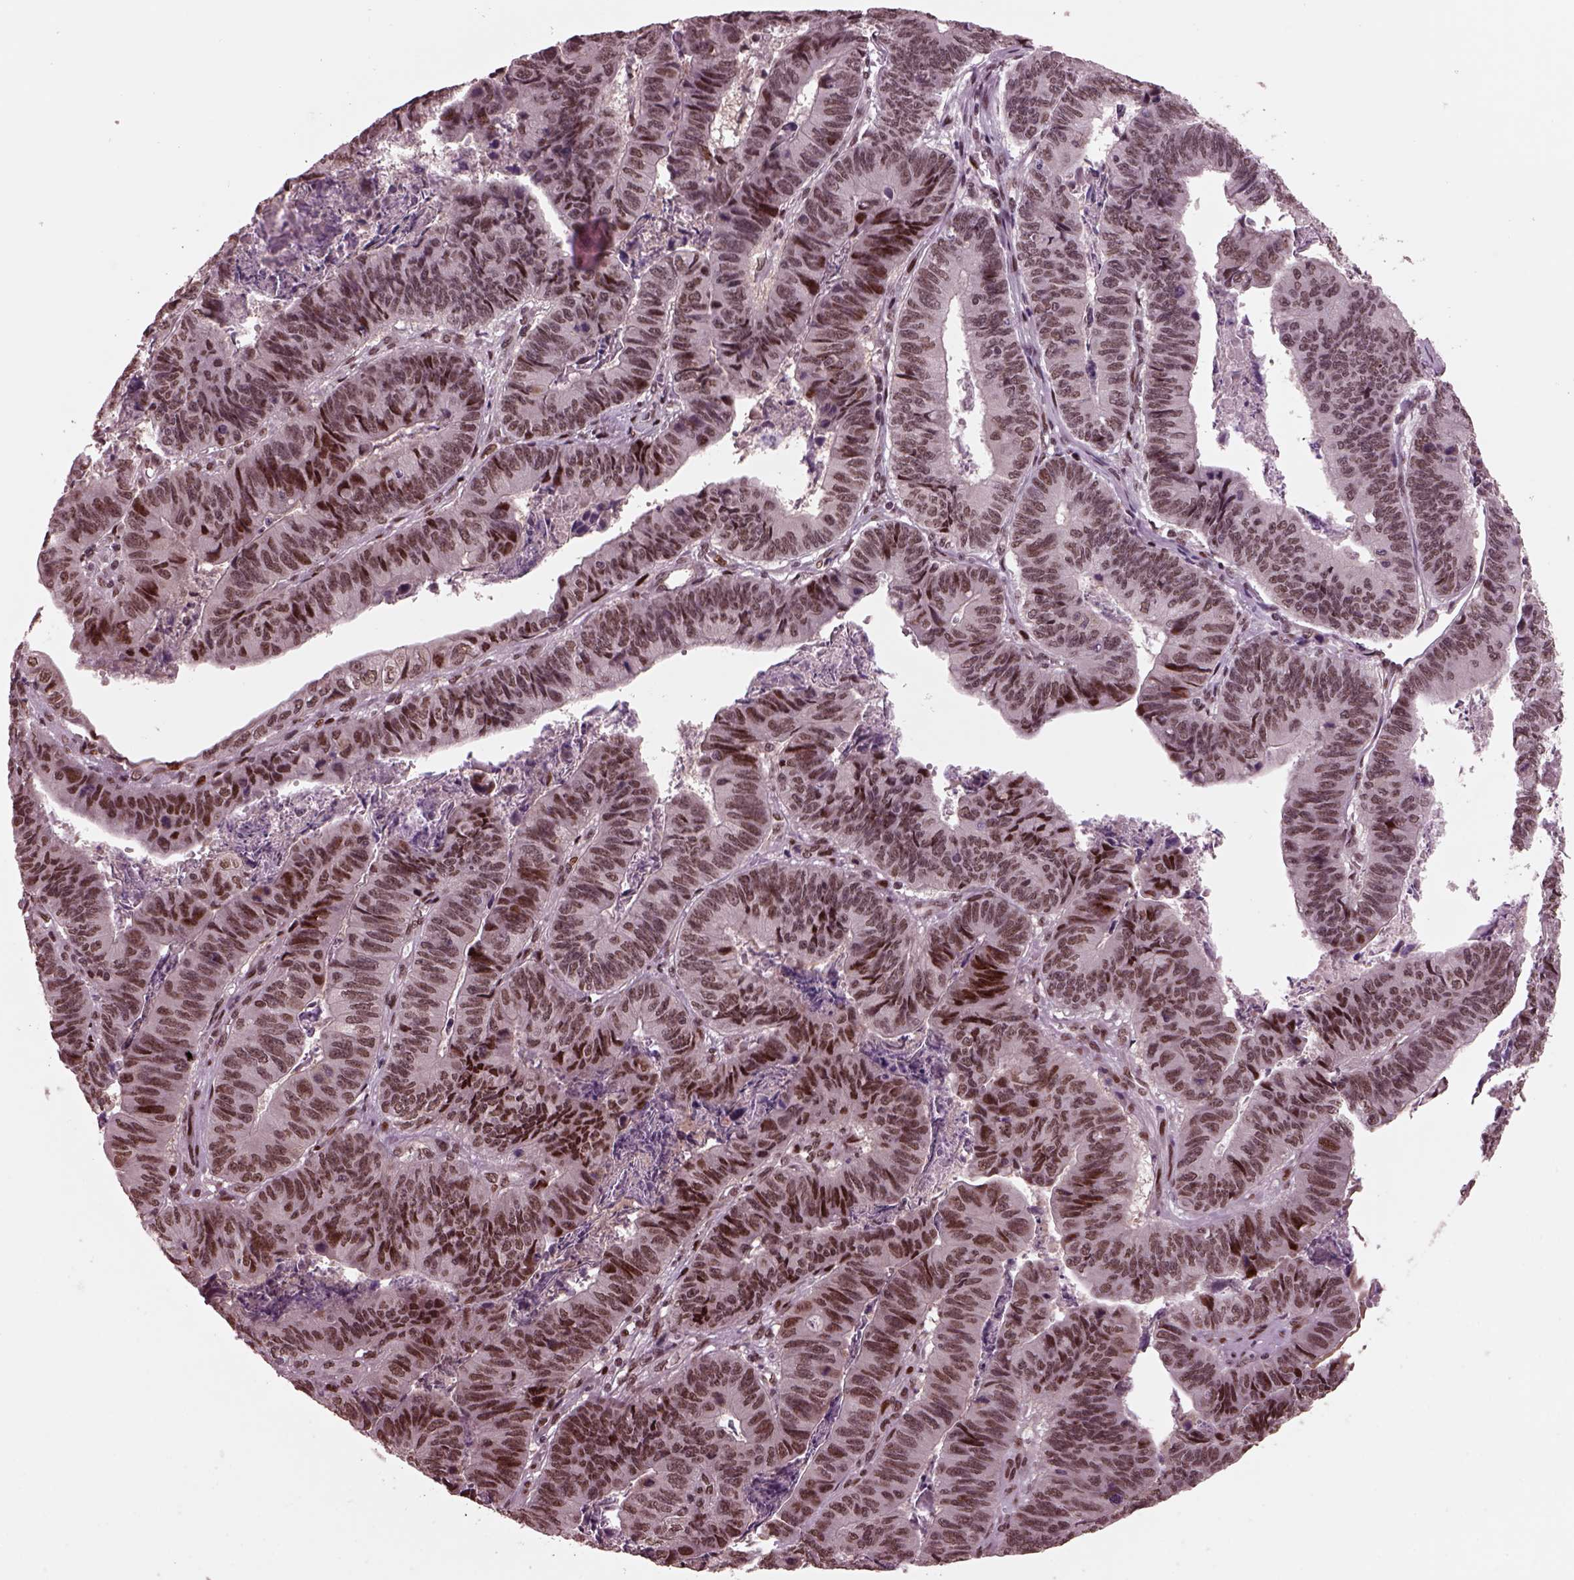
{"staining": {"intensity": "moderate", "quantity": "25%-75%", "location": "nuclear"}, "tissue": "stomach cancer", "cell_type": "Tumor cells", "image_type": "cancer", "snomed": [{"axis": "morphology", "description": "Adenocarcinoma, NOS"}, {"axis": "topography", "description": "Stomach, lower"}], "caption": "This is an image of immunohistochemistry (IHC) staining of stomach cancer, which shows moderate positivity in the nuclear of tumor cells.", "gene": "NAP1L5", "patient": {"sex": "male", "age": 77}}